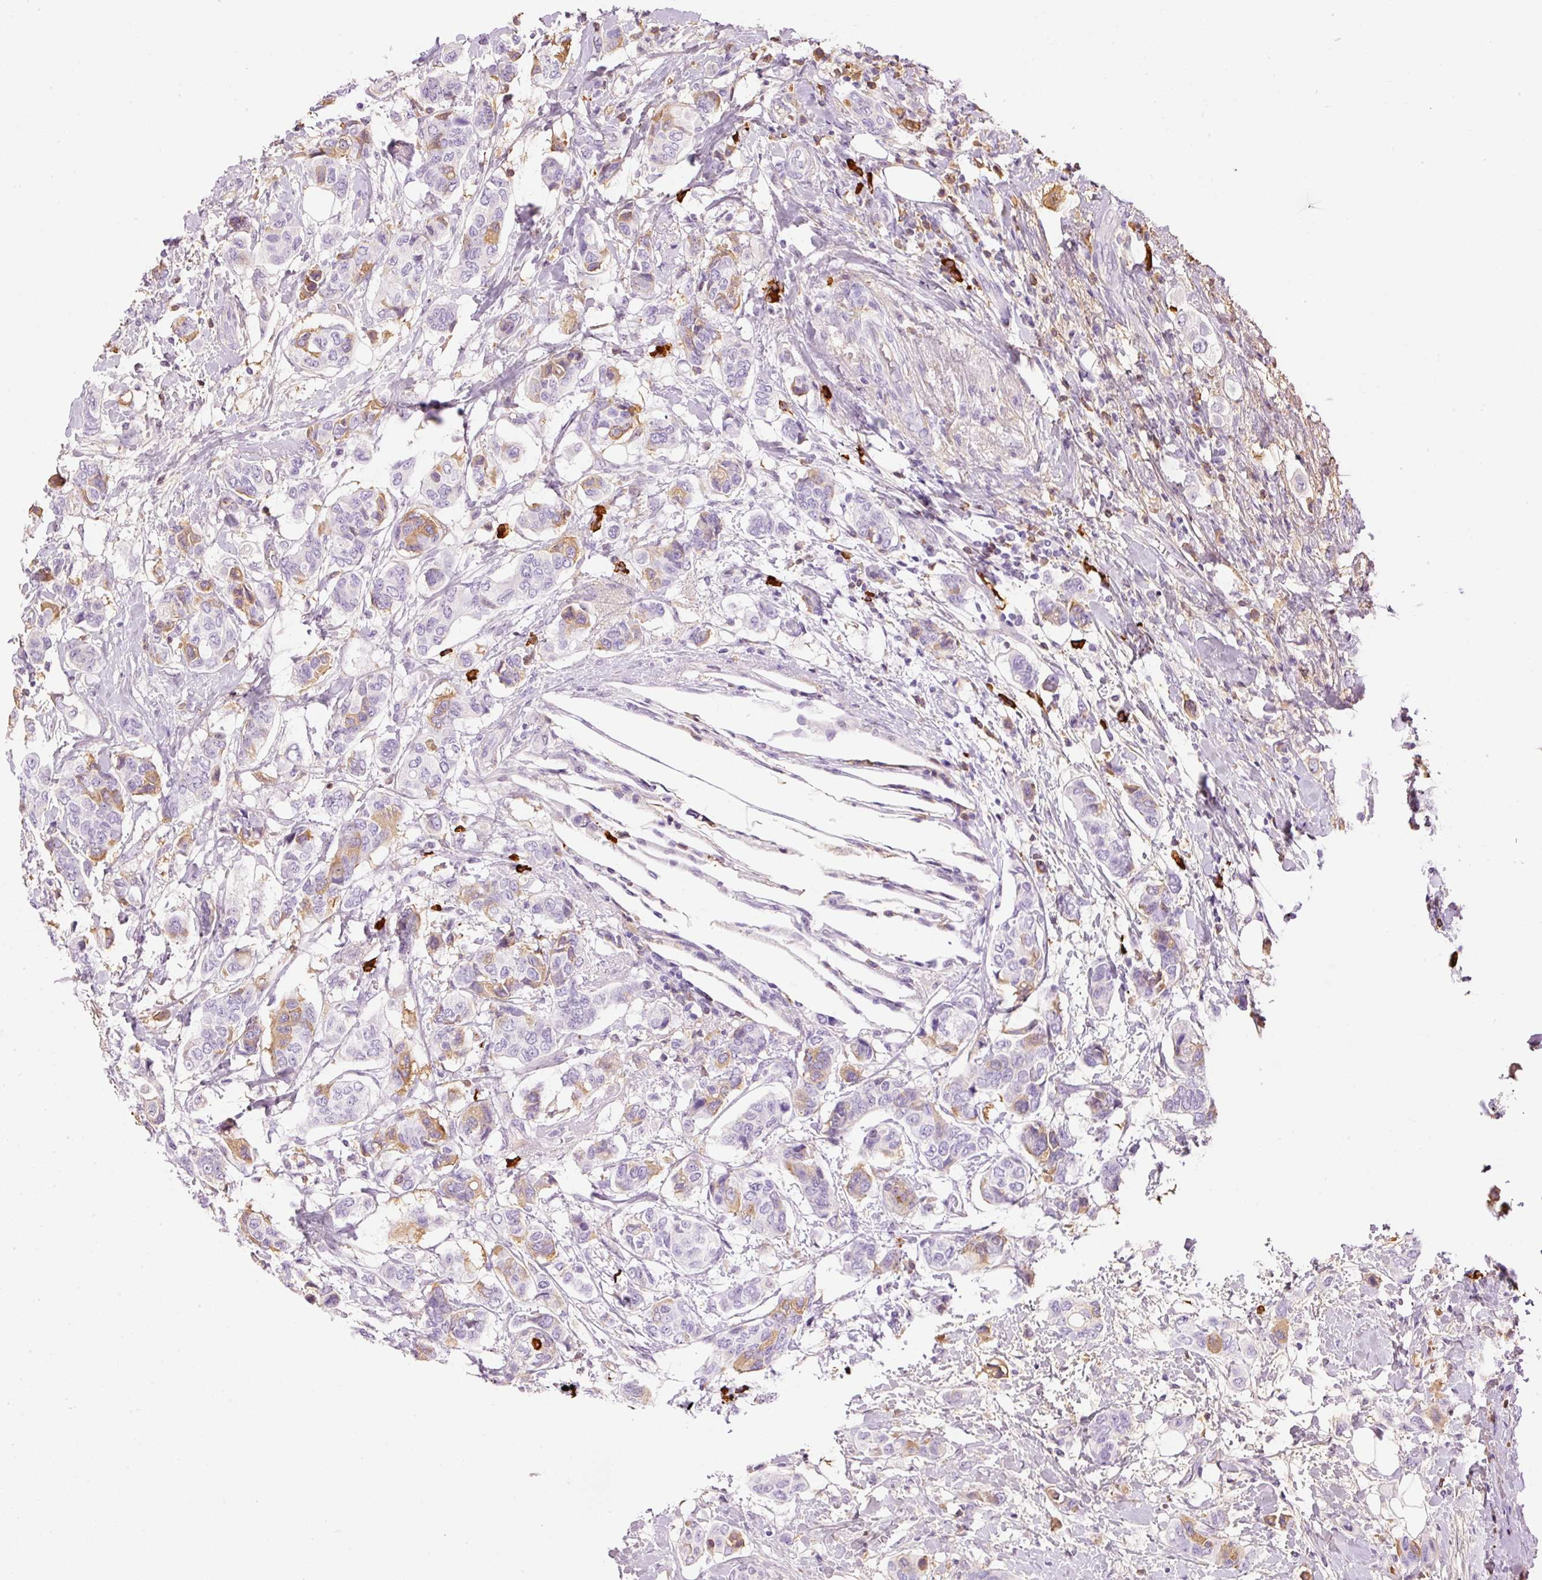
{"staining": {"intensity": "weak", "quantity": "<25%", "location": "cytoplasmic/membranous"}, "tissue": "breast cancer", "cell_type": "Tumor cells", "image_type": "cancer", "snomed": [{"axis": "morphology", "description": "Lobular carcinoma"}, {"axis": "topography", "description": "Breast"}], "caption": "A histopathology image of human breast lobular carcinoma is negative for staining in tumor cells.", "gene": "PRPF38B", "patient": {"sex": "female", "age": 51}}